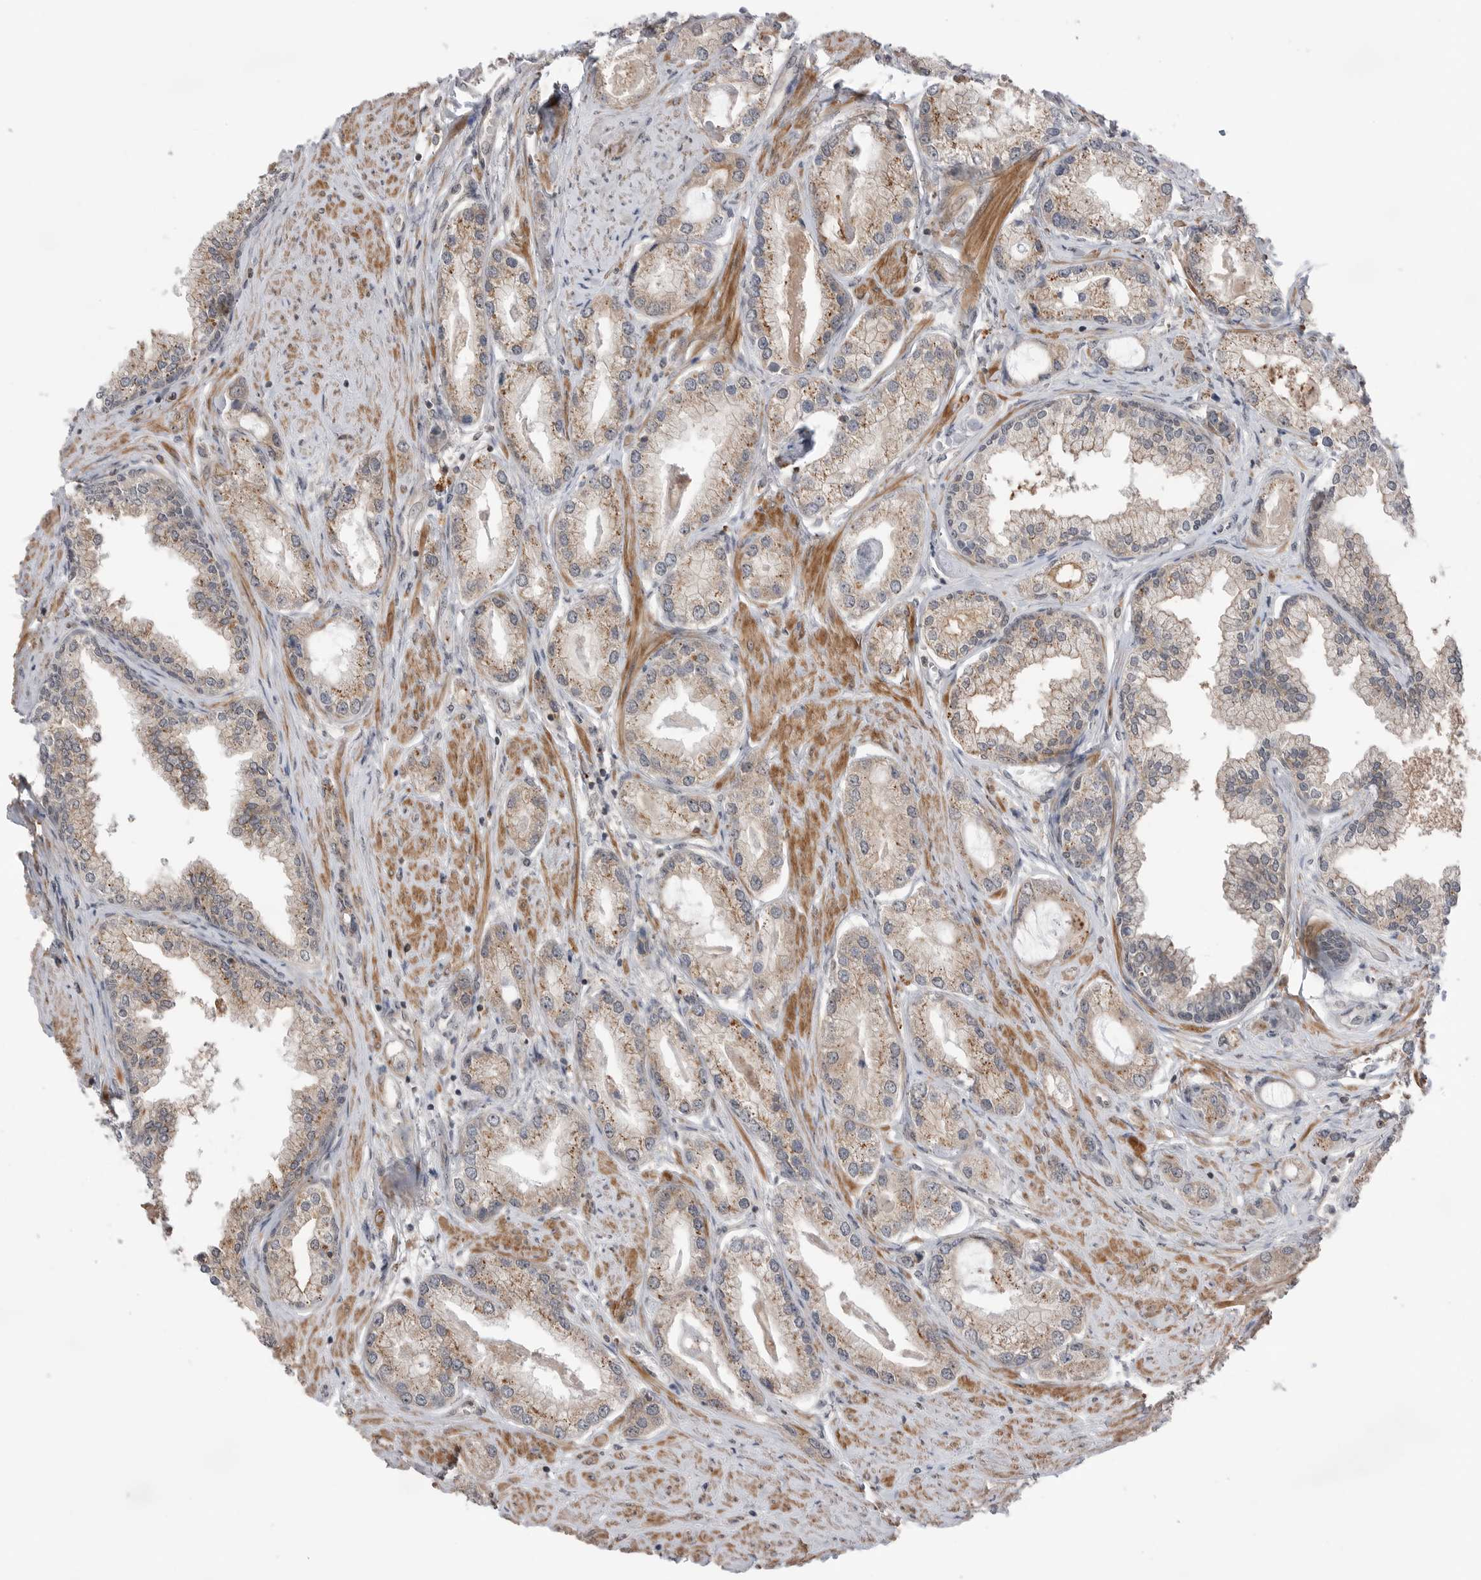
{"staining": {"intensity": "weak", "quantity": ">75%", "location": "cytoplasmic/membranous"}, "tissue": "prostate cancer", "cell_type": "Tumor cells", "image_type": "cancer", "snomed": [{"axis": "morphology", "description": "Adenocarcinoma, Low grade"}, {"axis": "topography", "description": "Prostate"}], "caption": "High-power microscopy captured an IHC histopathology image of low-grade adenocarcinoma (prostate), revealing weak cytoplasmic/membranous expression in about >75% of tumor cells.", "gene": "PEAK1", "patient": {"sex": "male", "age": 62}}